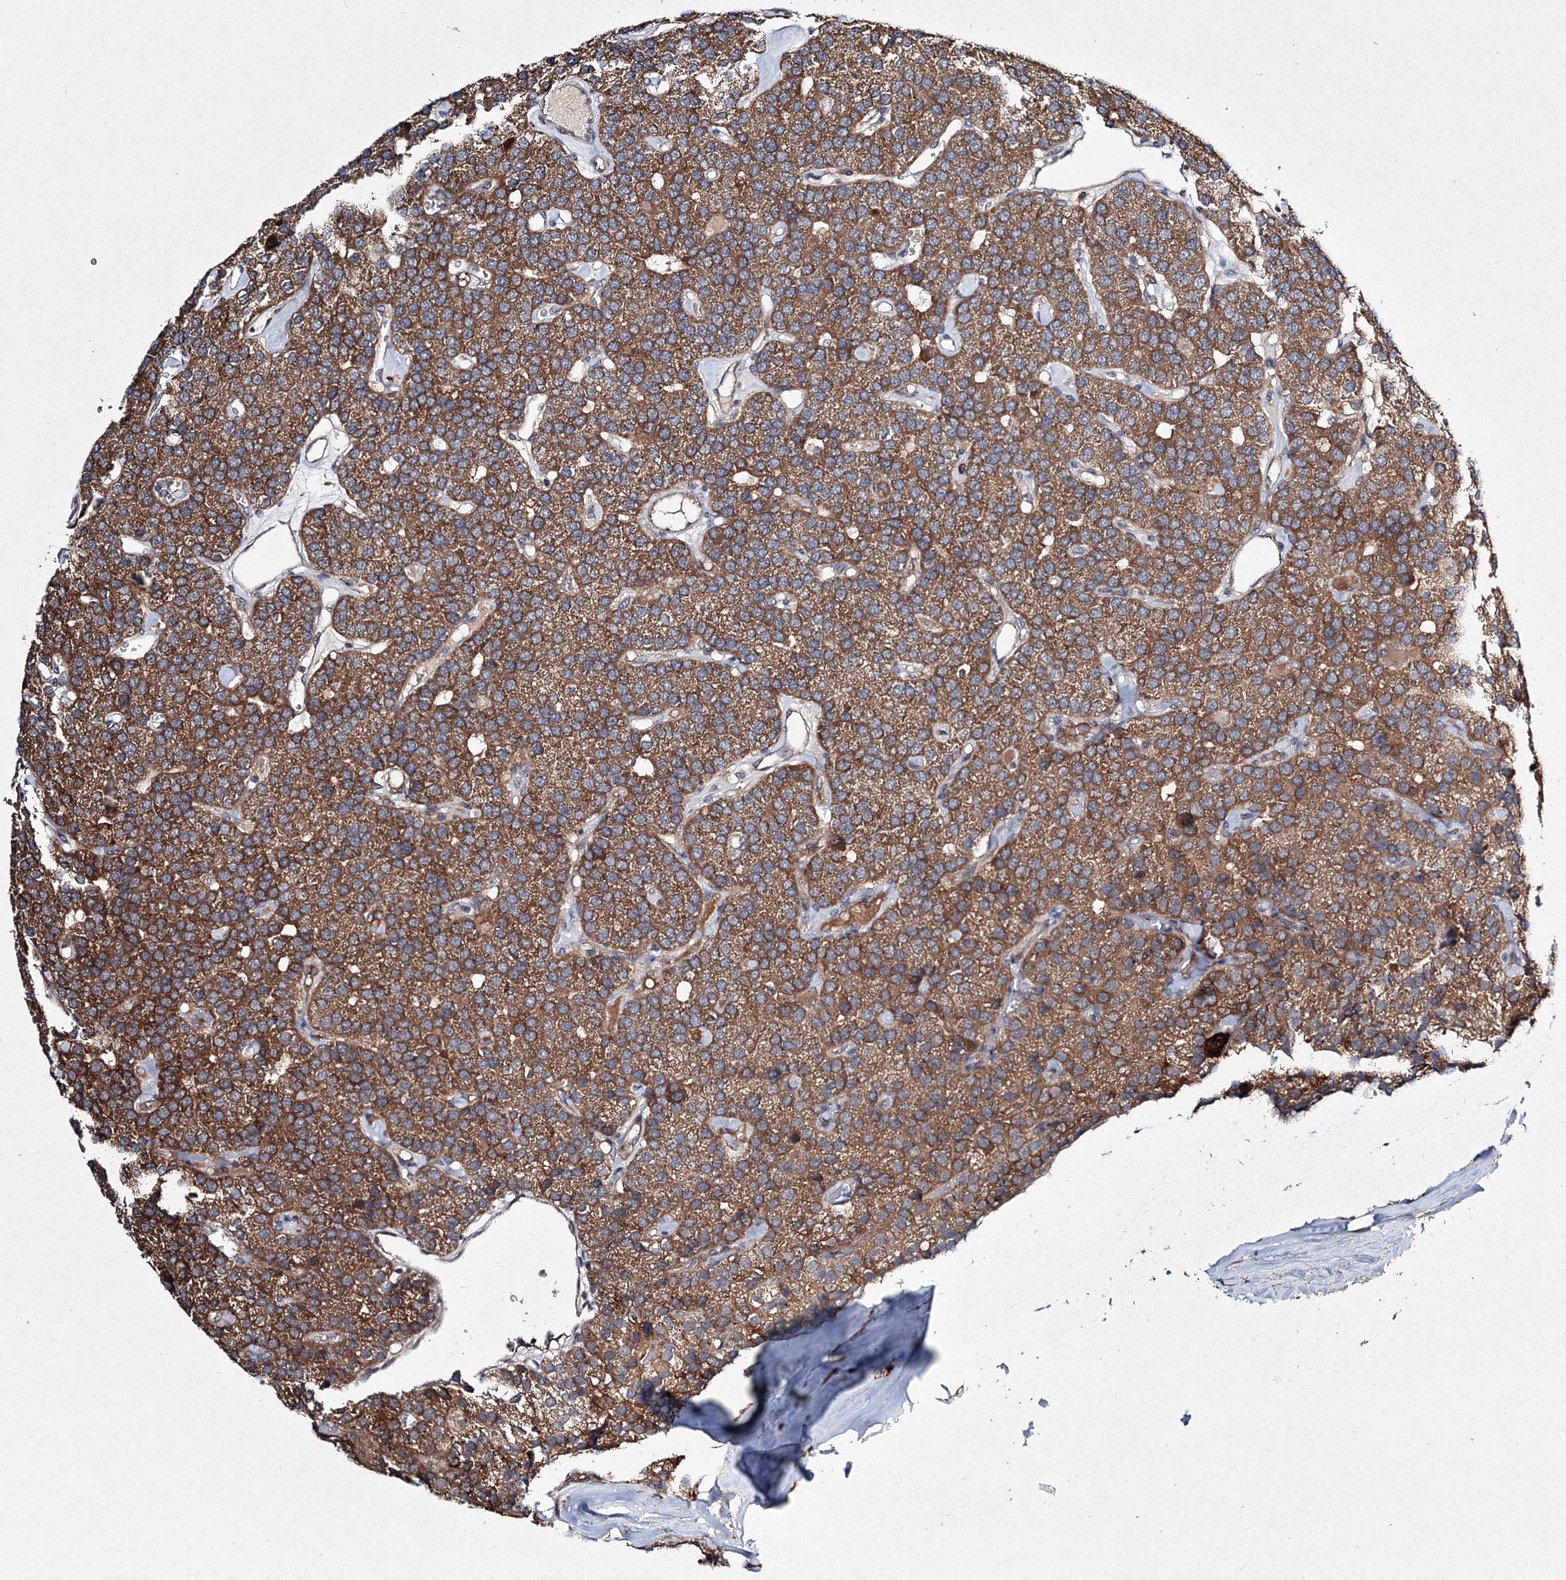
{"staining": {"intensity": "strong", "quantity": ">75%", "location": "cytoplasmic/membranous"}, "tissue": "parathyroid gland", "cell_type": "Glandular cells", "image_type": "normal", "snomed": [{"axis": "morphology", "description": "Normal tissue, NOS"}, {"axis": "morphology", "description": "Adenoma, NOS"}, {"axis": "topography", "description": "Parathyroid gland"}], "caption": "Human parathyroid gland stained for a protein (brown) reveals strong cytoplasmic/membranous positive expression in approximately >75% of glandular cells.", "gene": "RANBP3L", "patient": {"sex": "female", "age": 86}}